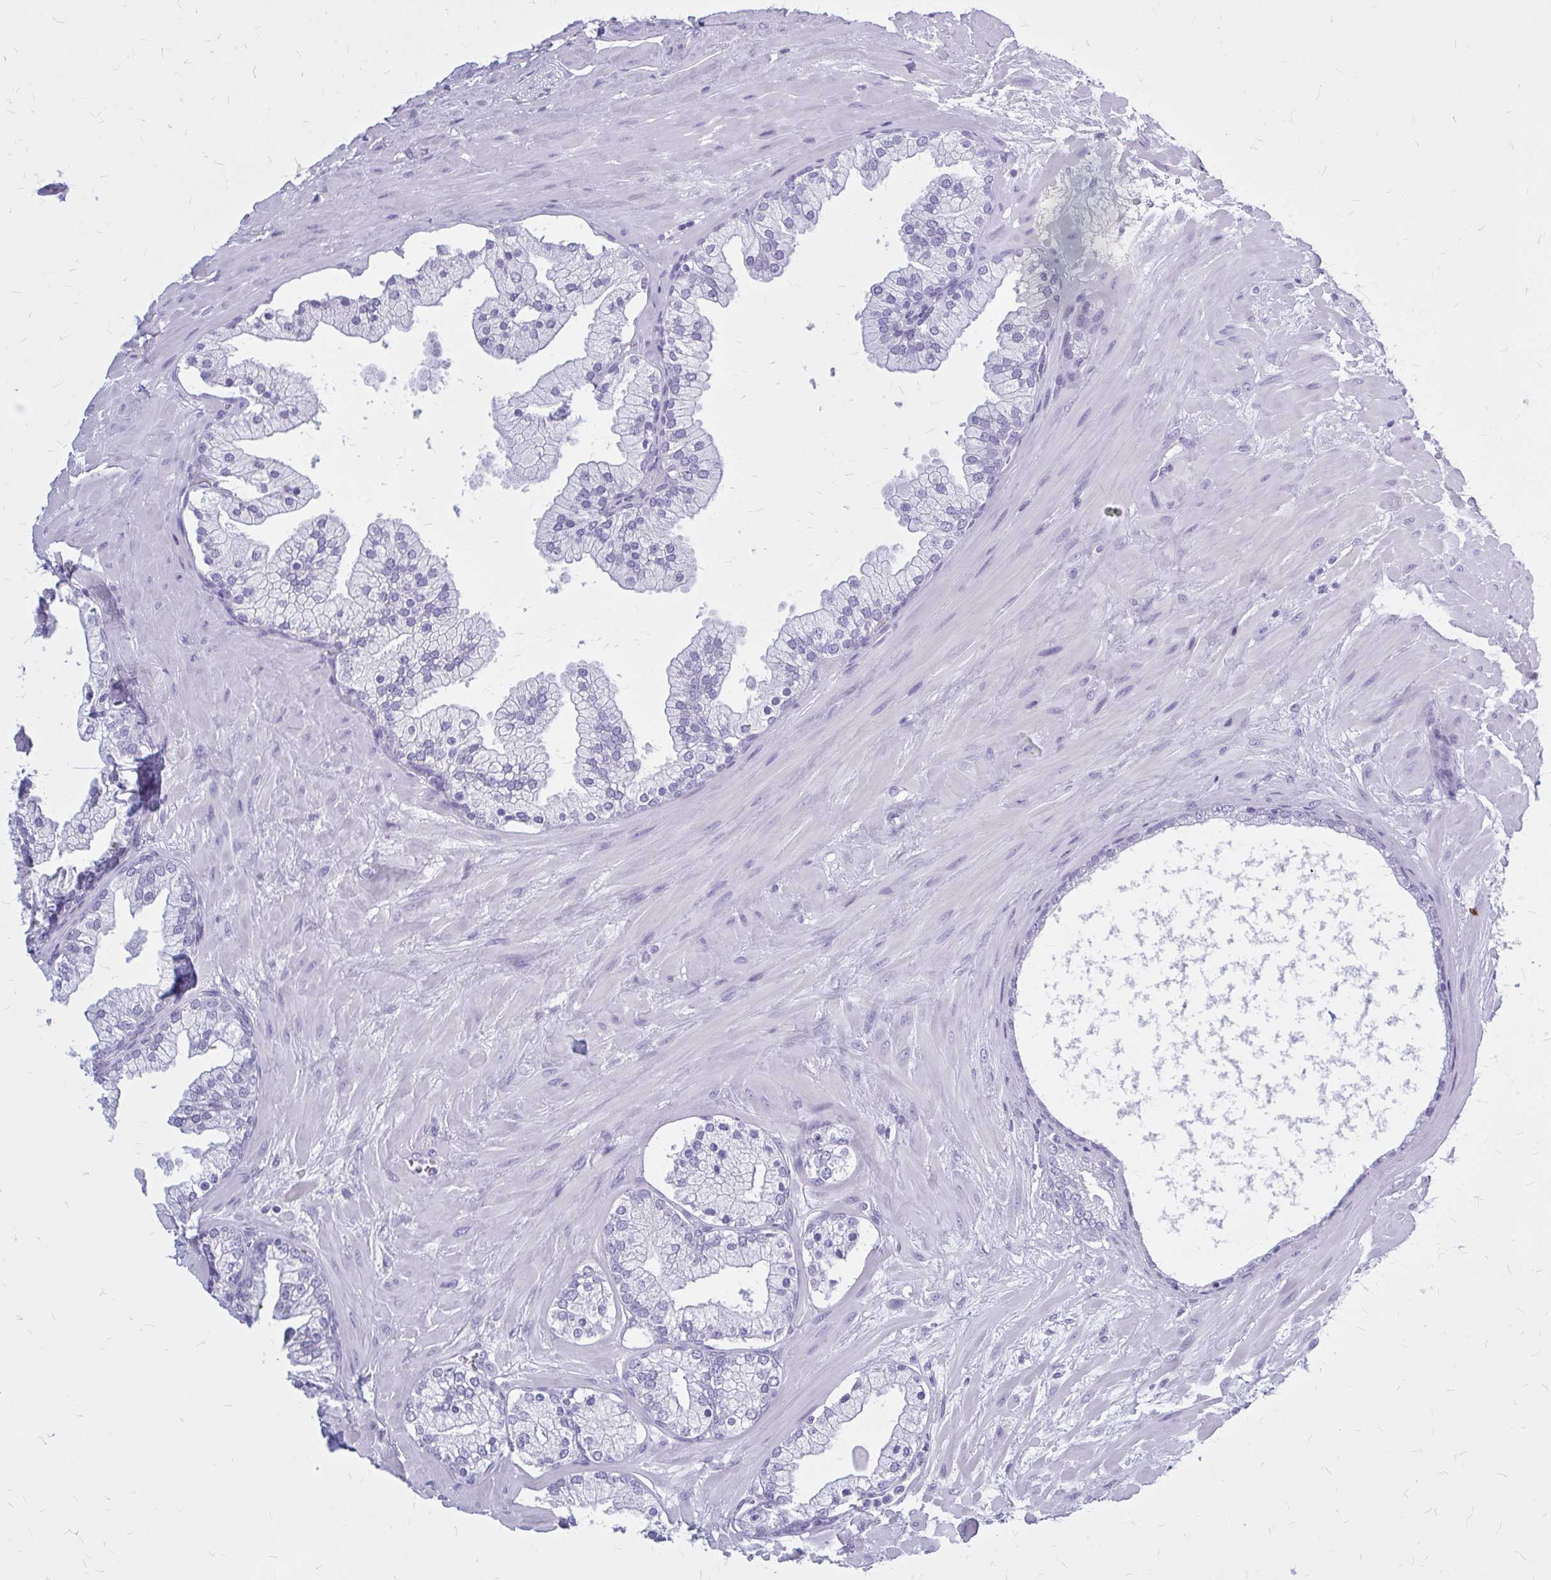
{"staining": {"intensity": "negative", "quantity": "none", "location": "none"}, "tissue": "prostate", "cell_type": "Glandular cells", "image_type": "normal", "snomed": [{"axis": "morphology", "description": "Normal tissue, NOS"}, {"axis": "topography", "description": "Prostate"}, {"axis": "topography", "description": "Peripheral nerve tissue"}], "caption": "Normal prostate was stained to show a protein in brown. There is no significant positivity in glandular cells. (Stains: DAB immunohistochemistry (IHC) with hematoxylin counter stain, Microscopy: brightfield microscopy at high magnification).", "gene": "KLHDC7A", "patient": {"sex": "male", "age": 61}}